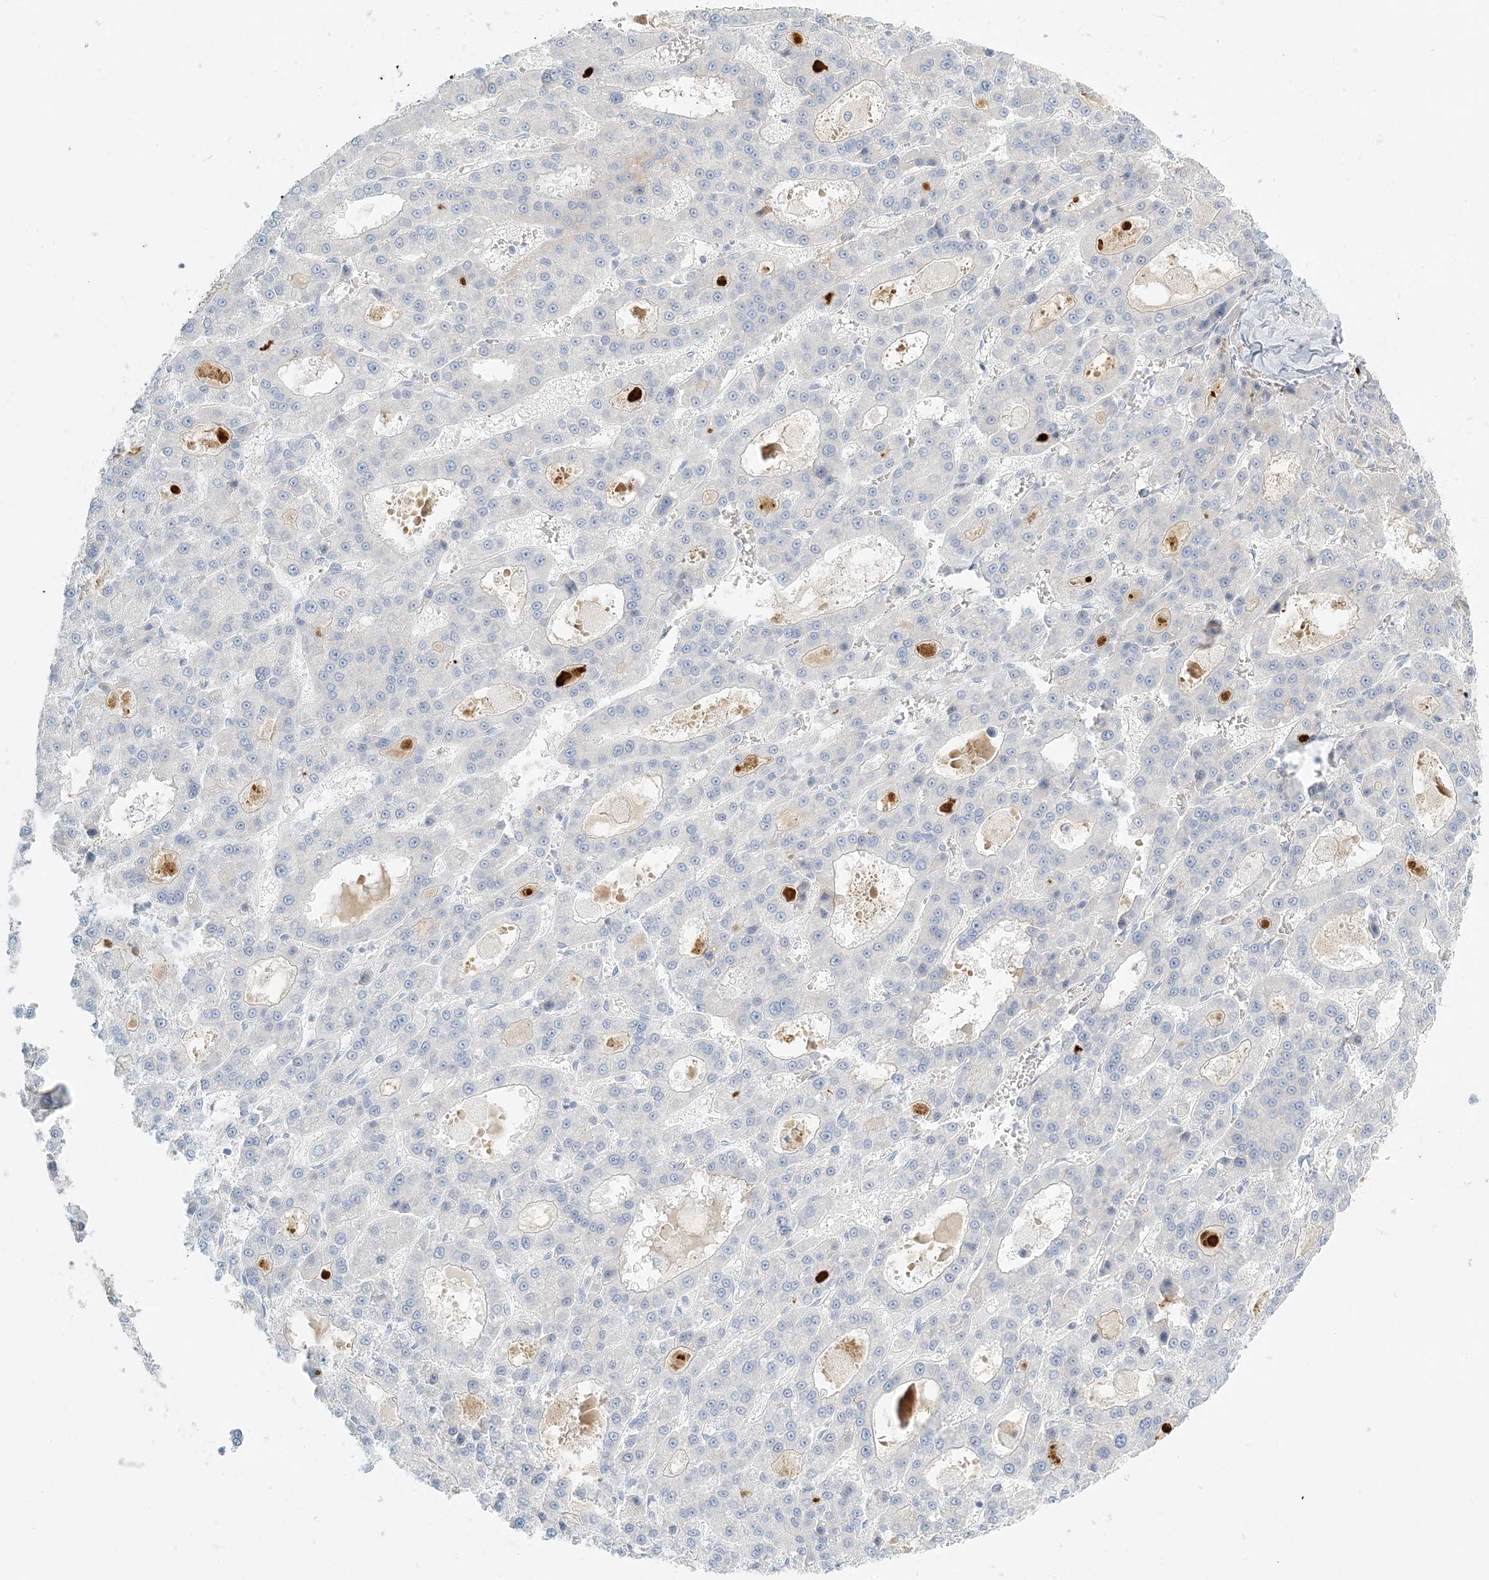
{"staining": {"intensity": "negative", "quantity": "none", "location": "none"}, "tissue": "liver cancer", "cell_type": "Tumor cells", "image_type": "cancer", "snomed": [{"axis": "morphology", "description": "Carcinoma, Hepatocellular, NOS"}, {"axis": "topography", "description": "Liver"}], "caption": "Tumor cells are negative for brown protein staining in hepatocellular carcinoma (liver).", "gene": "NAA11", "patient": {"sex": "male", "age": 70}}